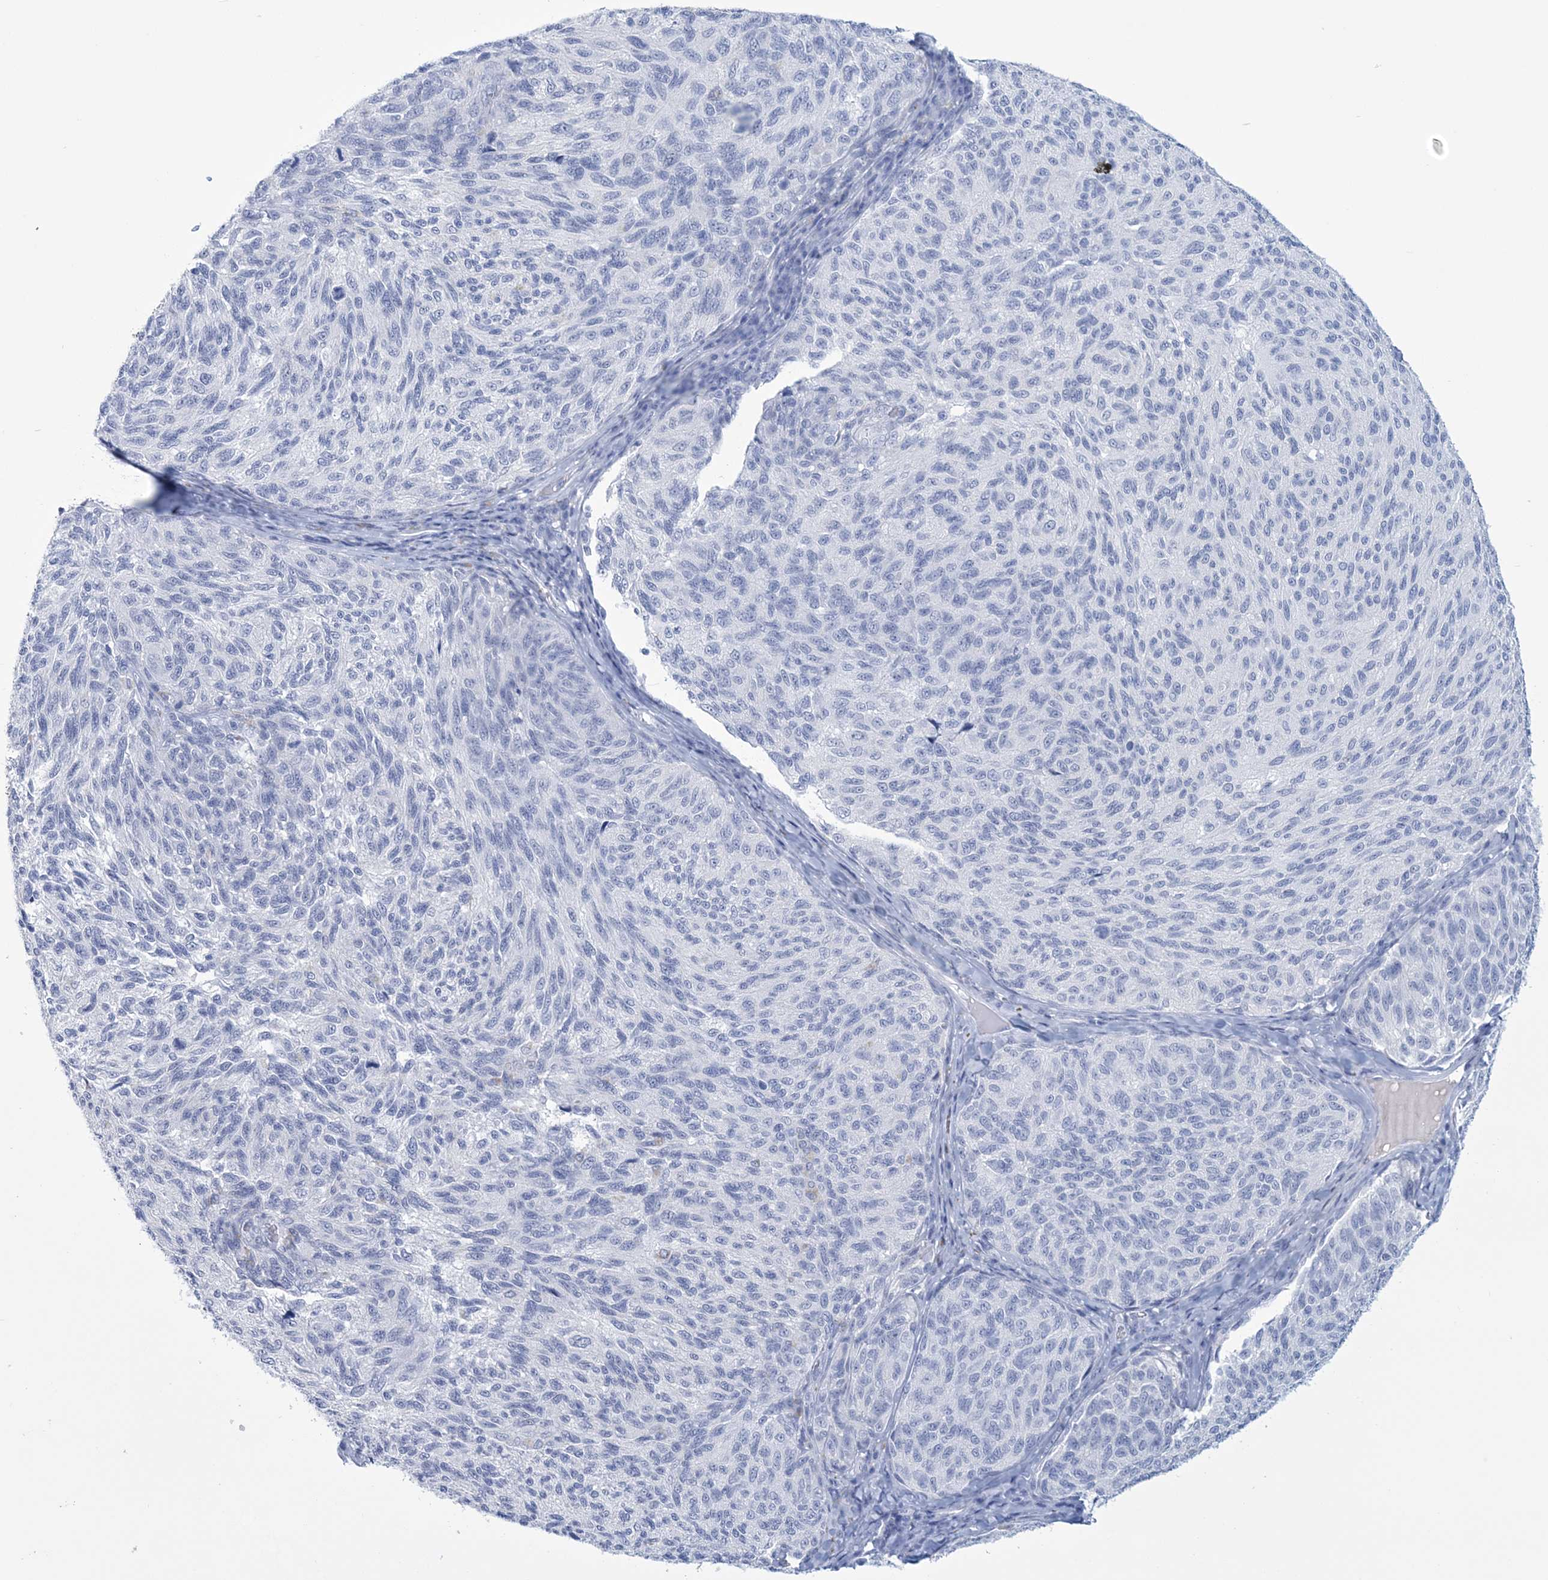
{"staining": {"intensity": "negative", "quantity": "none", "location": "none"}, "tissue": "melanoma", "cell_type": "Tumor cells", "image_type": "cancer", "snomed": [{"axis": "morphology", "description": "Malignant melanoma, NOS"}, {"axis": "topography", "description": "Skin"}], "caption": "The histopathology image shows no significant staining in tumor cells of malignant melanoma.", "gene": "DPCD", "patient": {"sex": "female", "age": 73}}